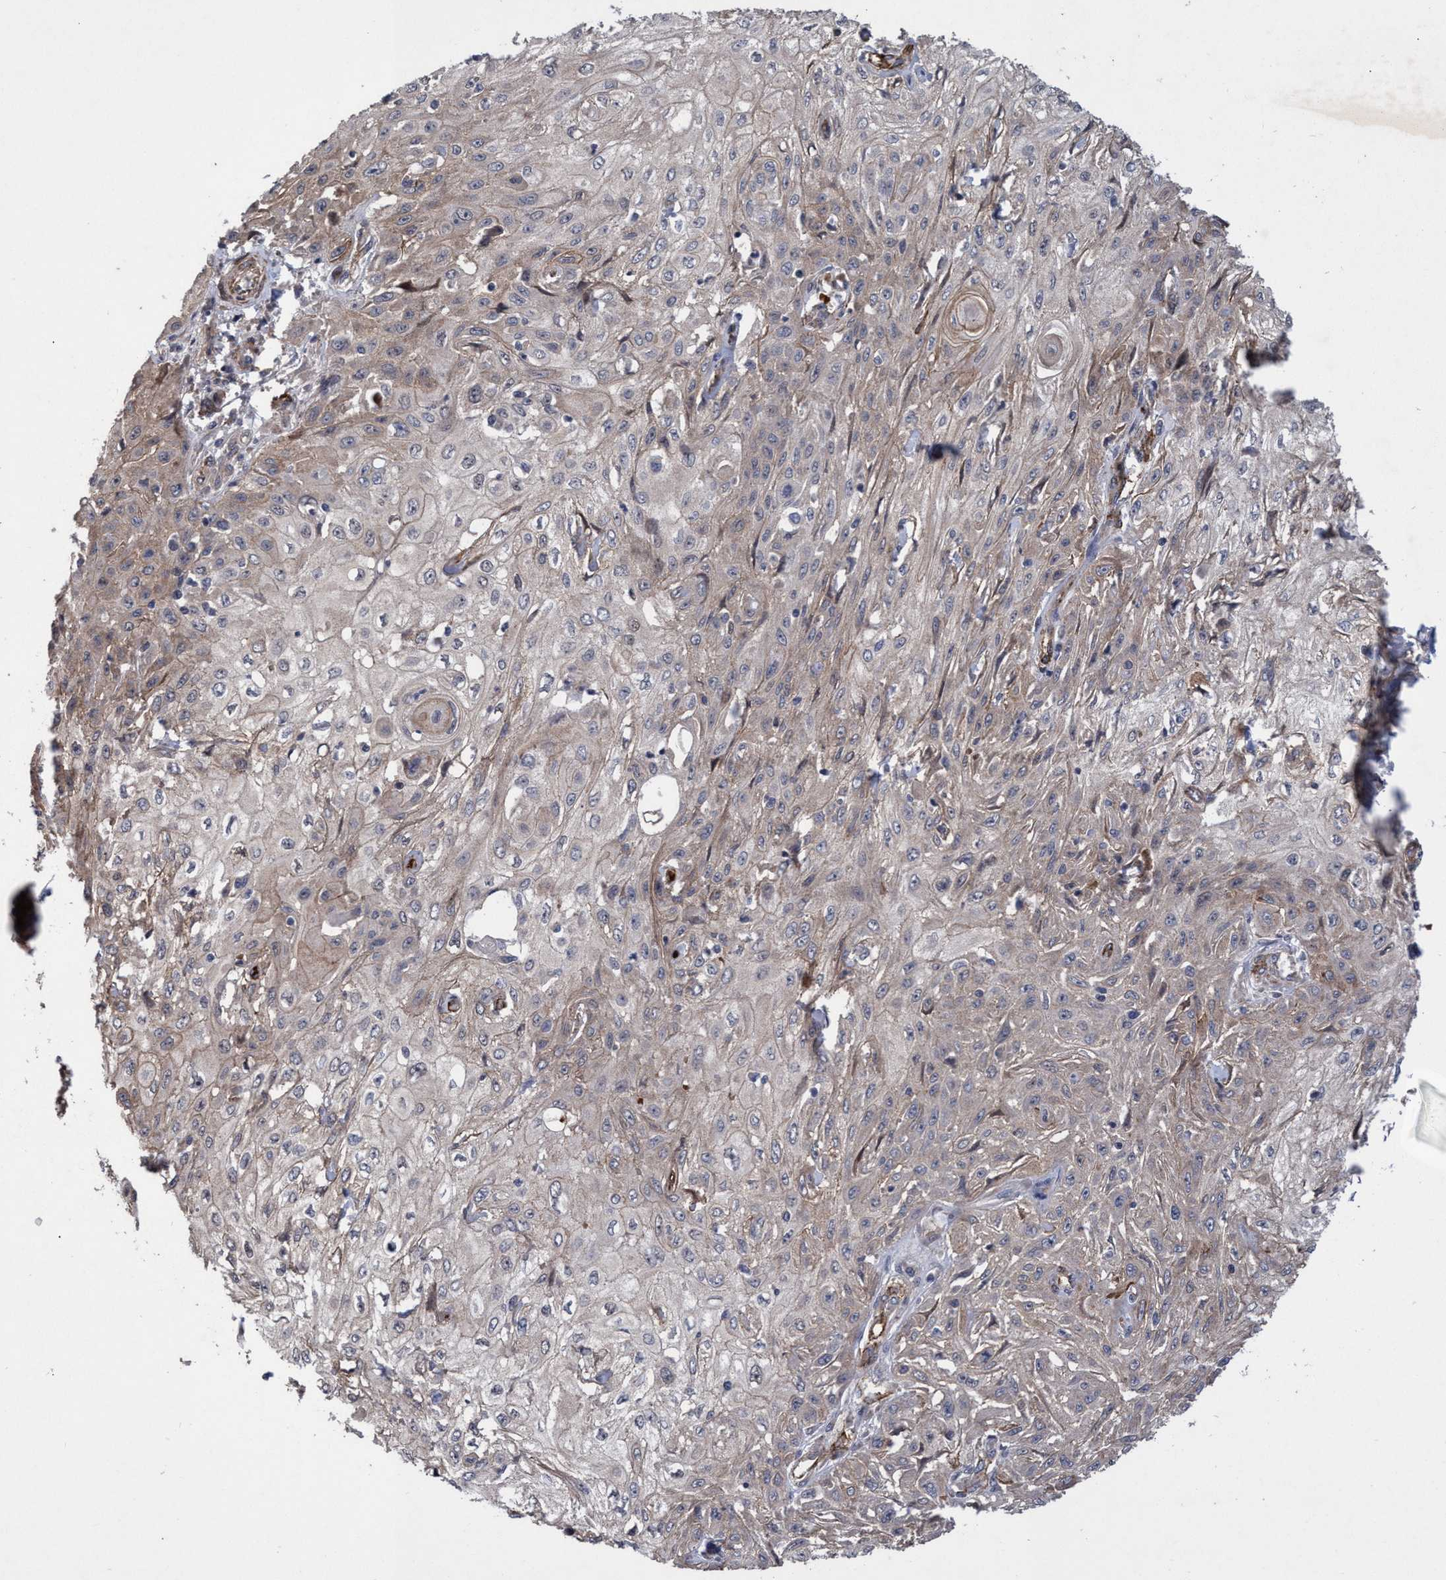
{"staining": {"intensity": "weak", "quantity": "<25%", "location": "cytoplasmic/membranous"}, "tissue": "skin cancer", "cell_type": "Tumor cells", "image_type": "cancer", "snomed": [{"axis": "morphology", "description": "Squamous cell carcinoma, NOS"}, {"axis": "morphology", "description": "Squamous cell carcinoma, metastatic, NOS"}, {"axis": "topography", "description": "Skin"}, {"axis": "topography", "description": "Lymph node"}], "caption": "Tumor cells show no significant protein positivity in skin metastatic squamous cell carcinoma.", "gene": "ZNF750", "patient": {"sex": "male", "age": 75}}